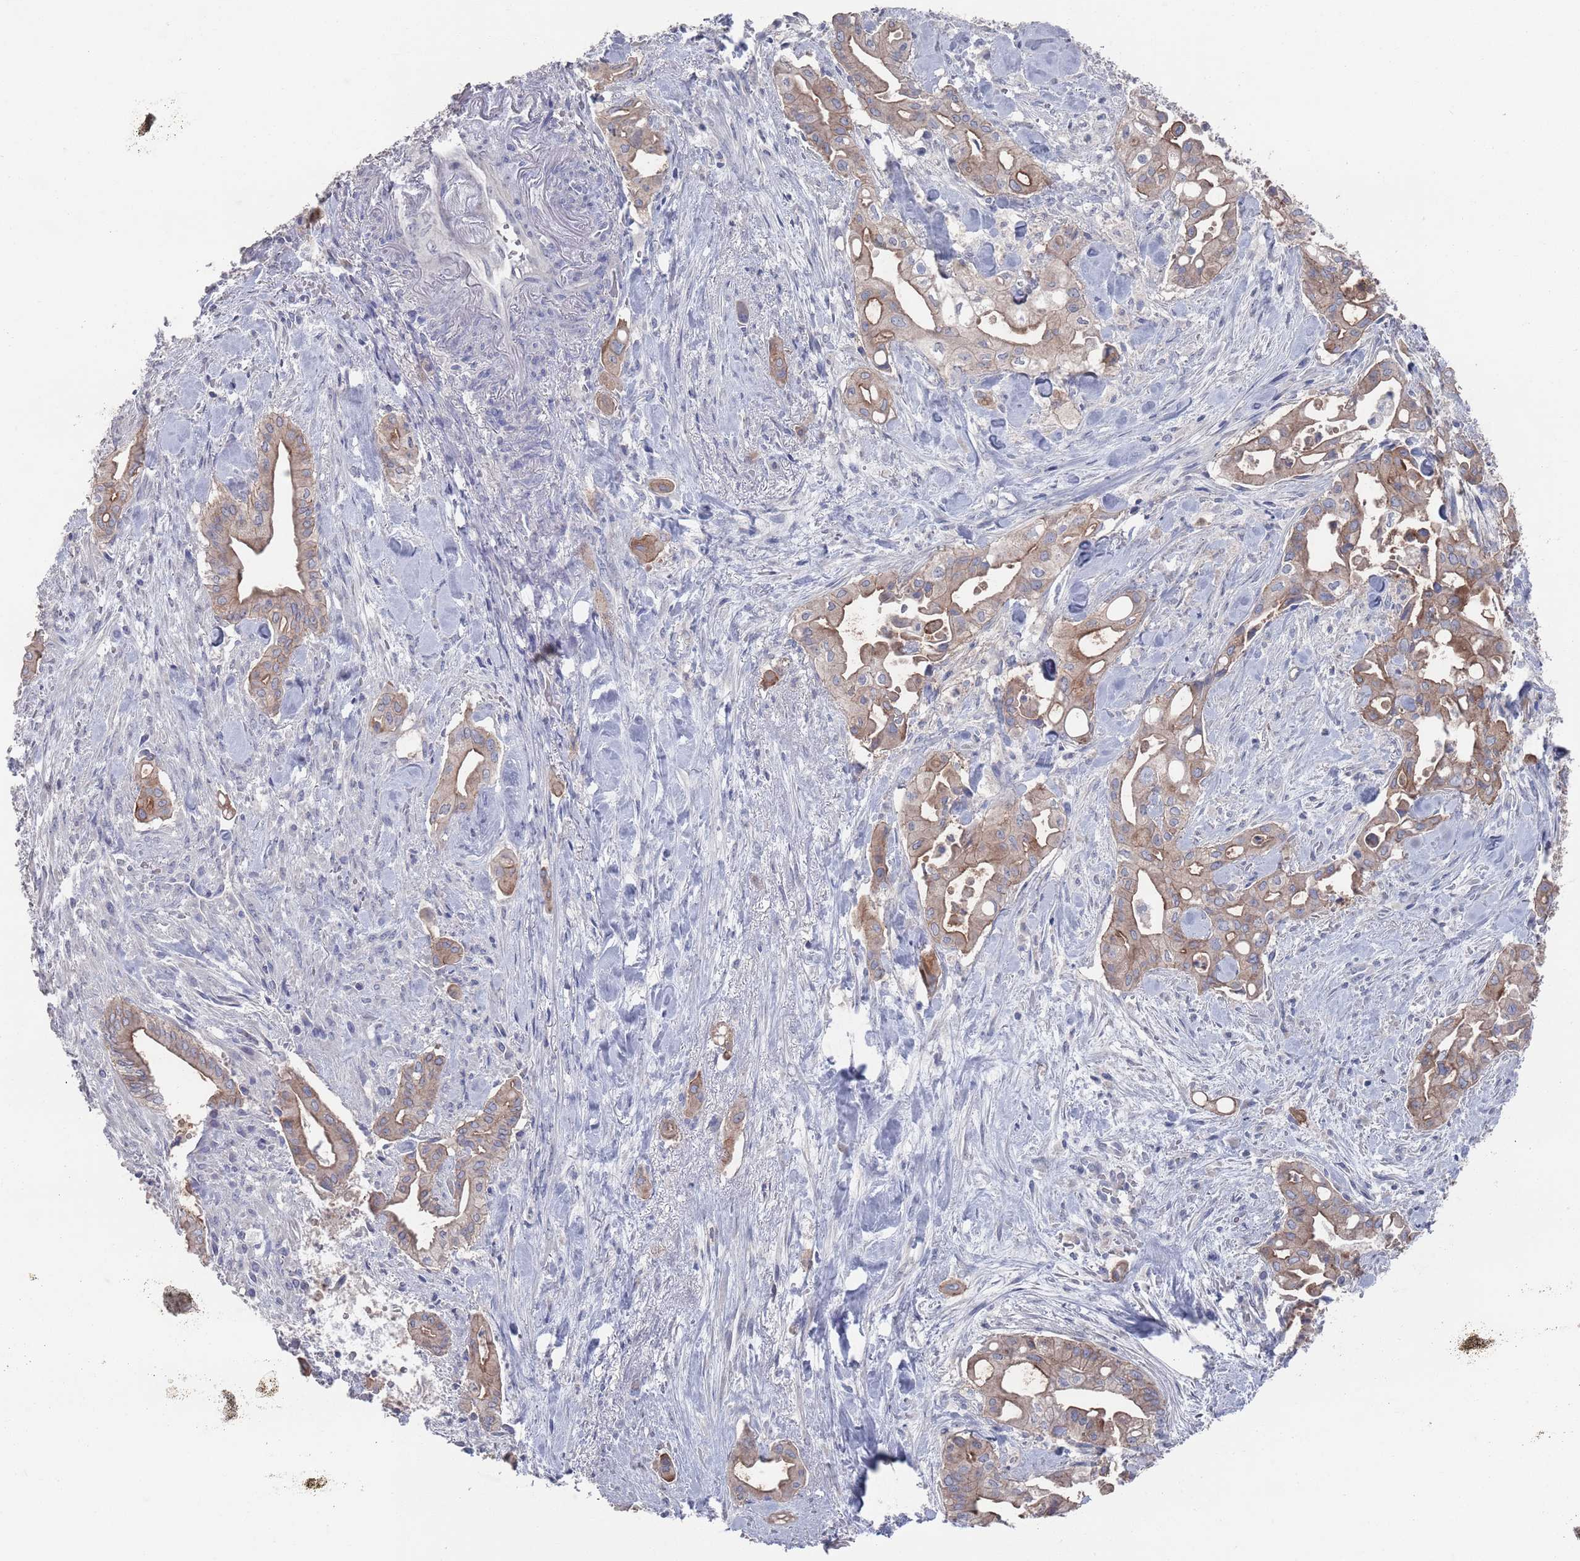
{"staining": {"intensity": "moderate", "quantity": ">75%", "location": "cytoplasmic/membranous"}, "tissue": "liver cancer", "cell_type": "Tumor cells", "image_type": "cancer", "snomed": [{"axis": "morphology", "description": "Cholangiocarcinoma"}, {"axis": "topography", "description": "Liver"}], "caption": "Human liver cholangiocarcinoma stained with a brown dye reveals moderate cytoplasmic/membranous positive positivity in approximately >75% of tumor cells.", "gene": "PROM2", "patient": {"sex": "female", "age": 68}}